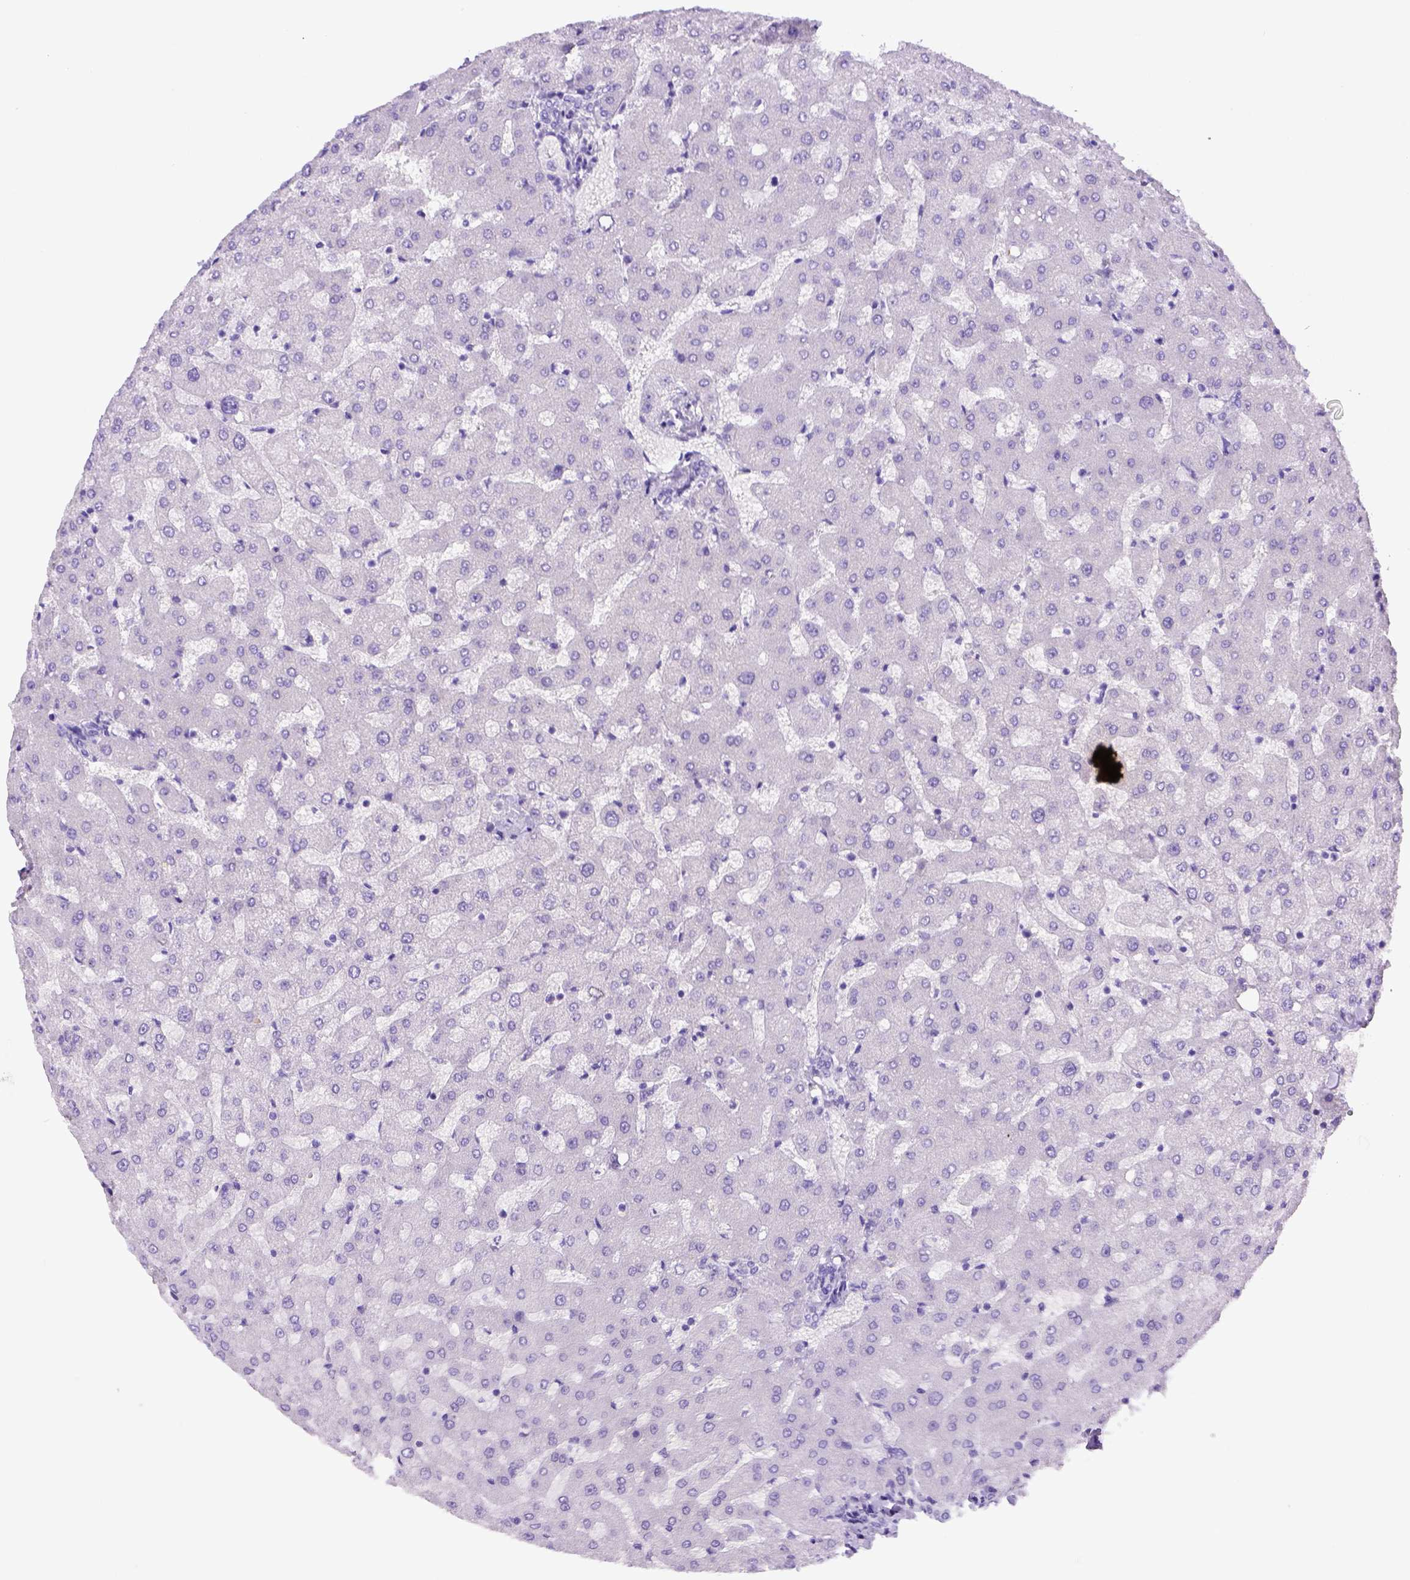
{"staining": {"intensity": "negative", "quantity": "none", "location": "none"}, "tissue": "liver", "cell_type": "Cholangiocytes", "image_type": "normal", "snomed": [{"axis": "morphology", "description": "Normal tissue, NOS"}, {"axis": "topography", "description": "Liver"}], "caption": "DAB (3,3'-diaminobenzidine) immunohistochemical staining of normal human liver demonstrates no significant positivity in cholangiocytes. (Immunohistochemistry (ihc), brightfield microscopy, high magnification).", "gene": "ITIH4", "patient": {"sex": "female", "age": 50}}